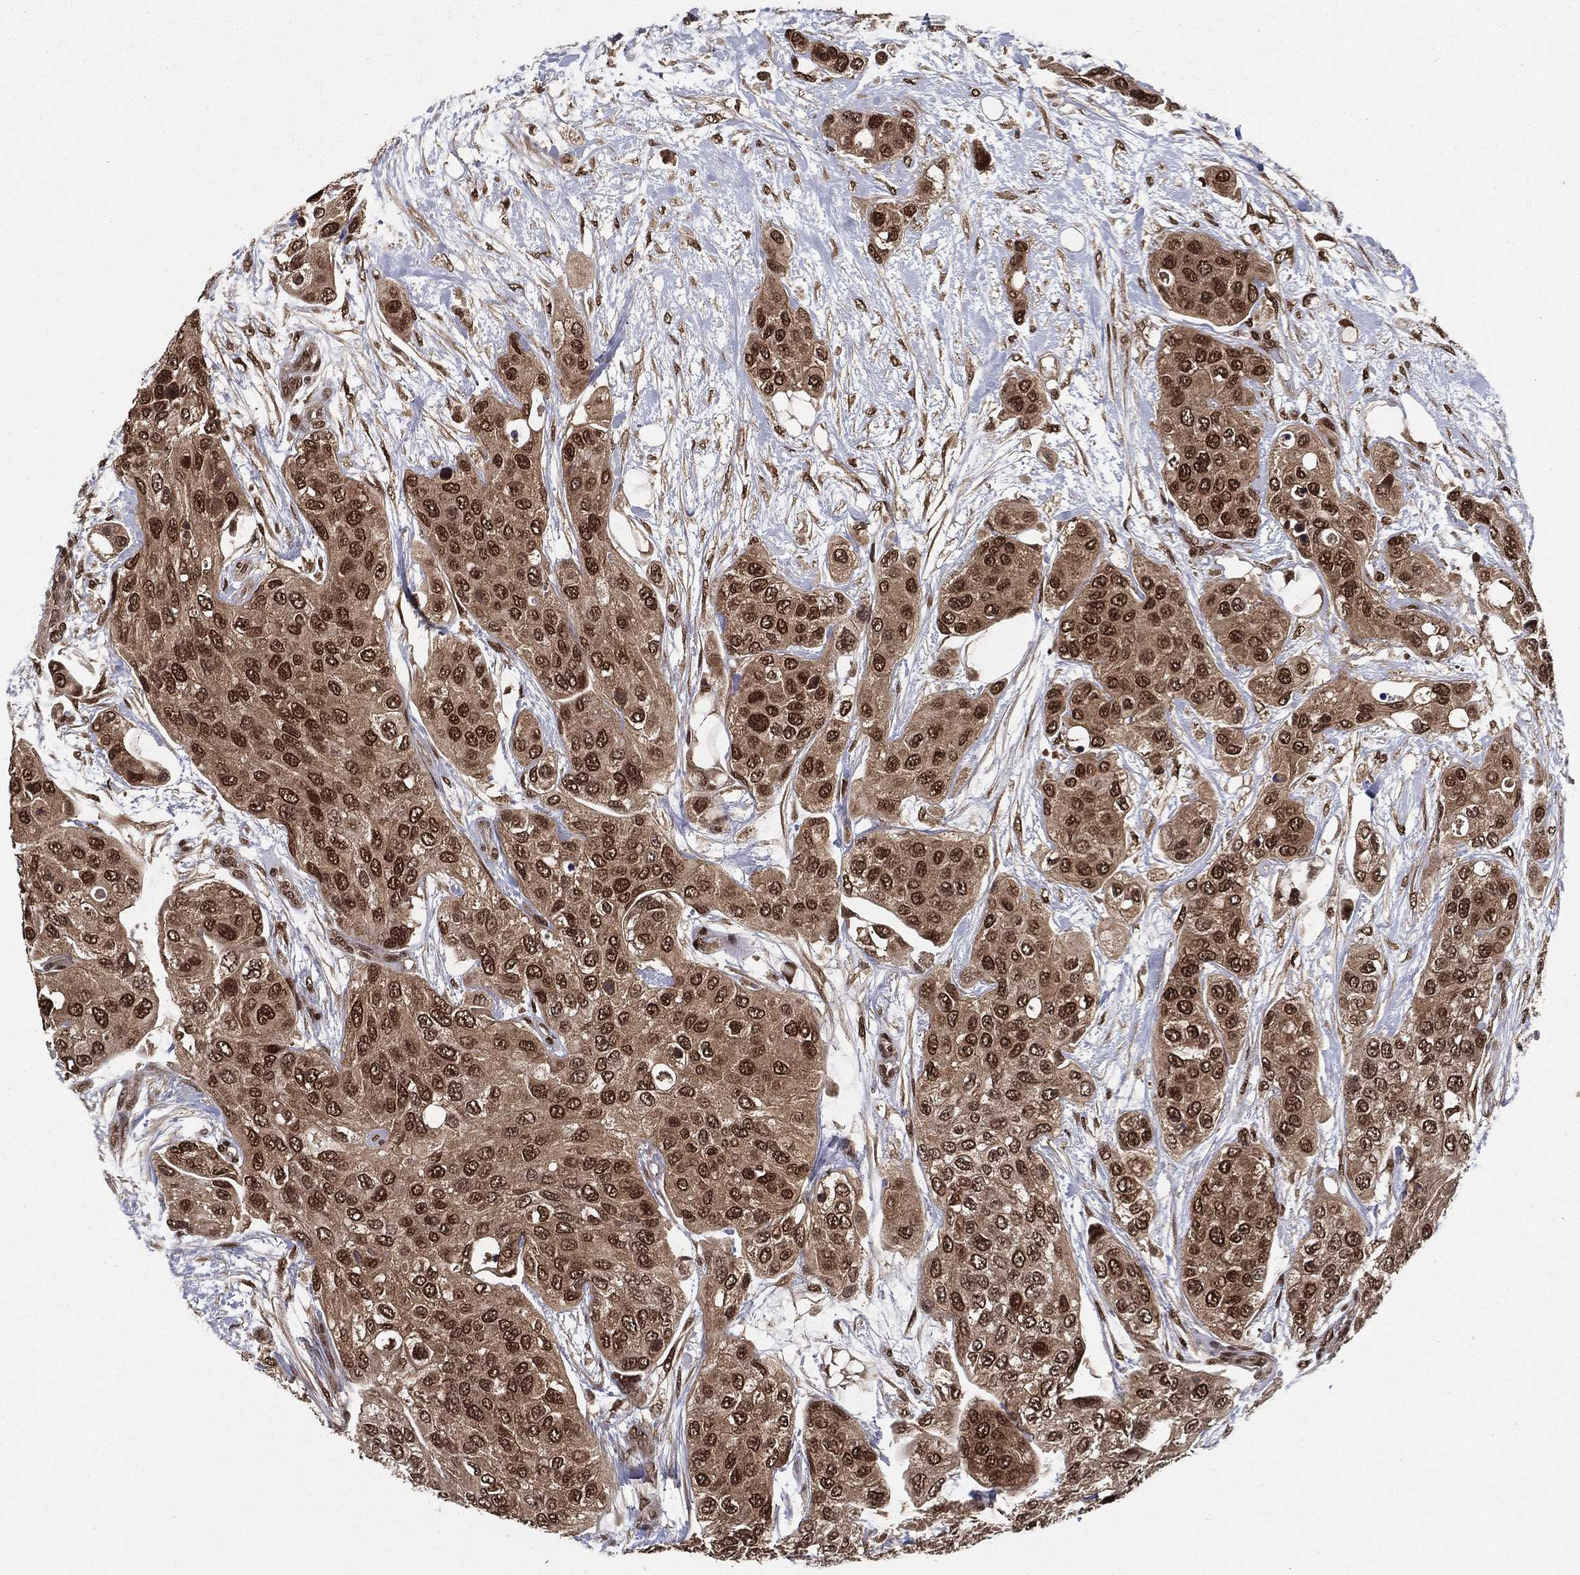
{"staining": {"intensity": "strong", "quantity": ">75%", "location": "nuclear"}, "tissue": "urothelial cancer", "cell_type": "Tumor cells", "image_type": "cancer", "snomed": [{"axis": "morphology", "description": "Urothelial carcinoma, High grade"}, {"axis": "topography", "description": "Urinary bladder"}], "caption": "Protein expression analysis of human urothelial cancer reveals strong nuclear positivity in approximately >75% of tumor cells. Nuclei are stained in blue.", "gene": "CARM1", "patient": {"sex": "male", "age": 77}}